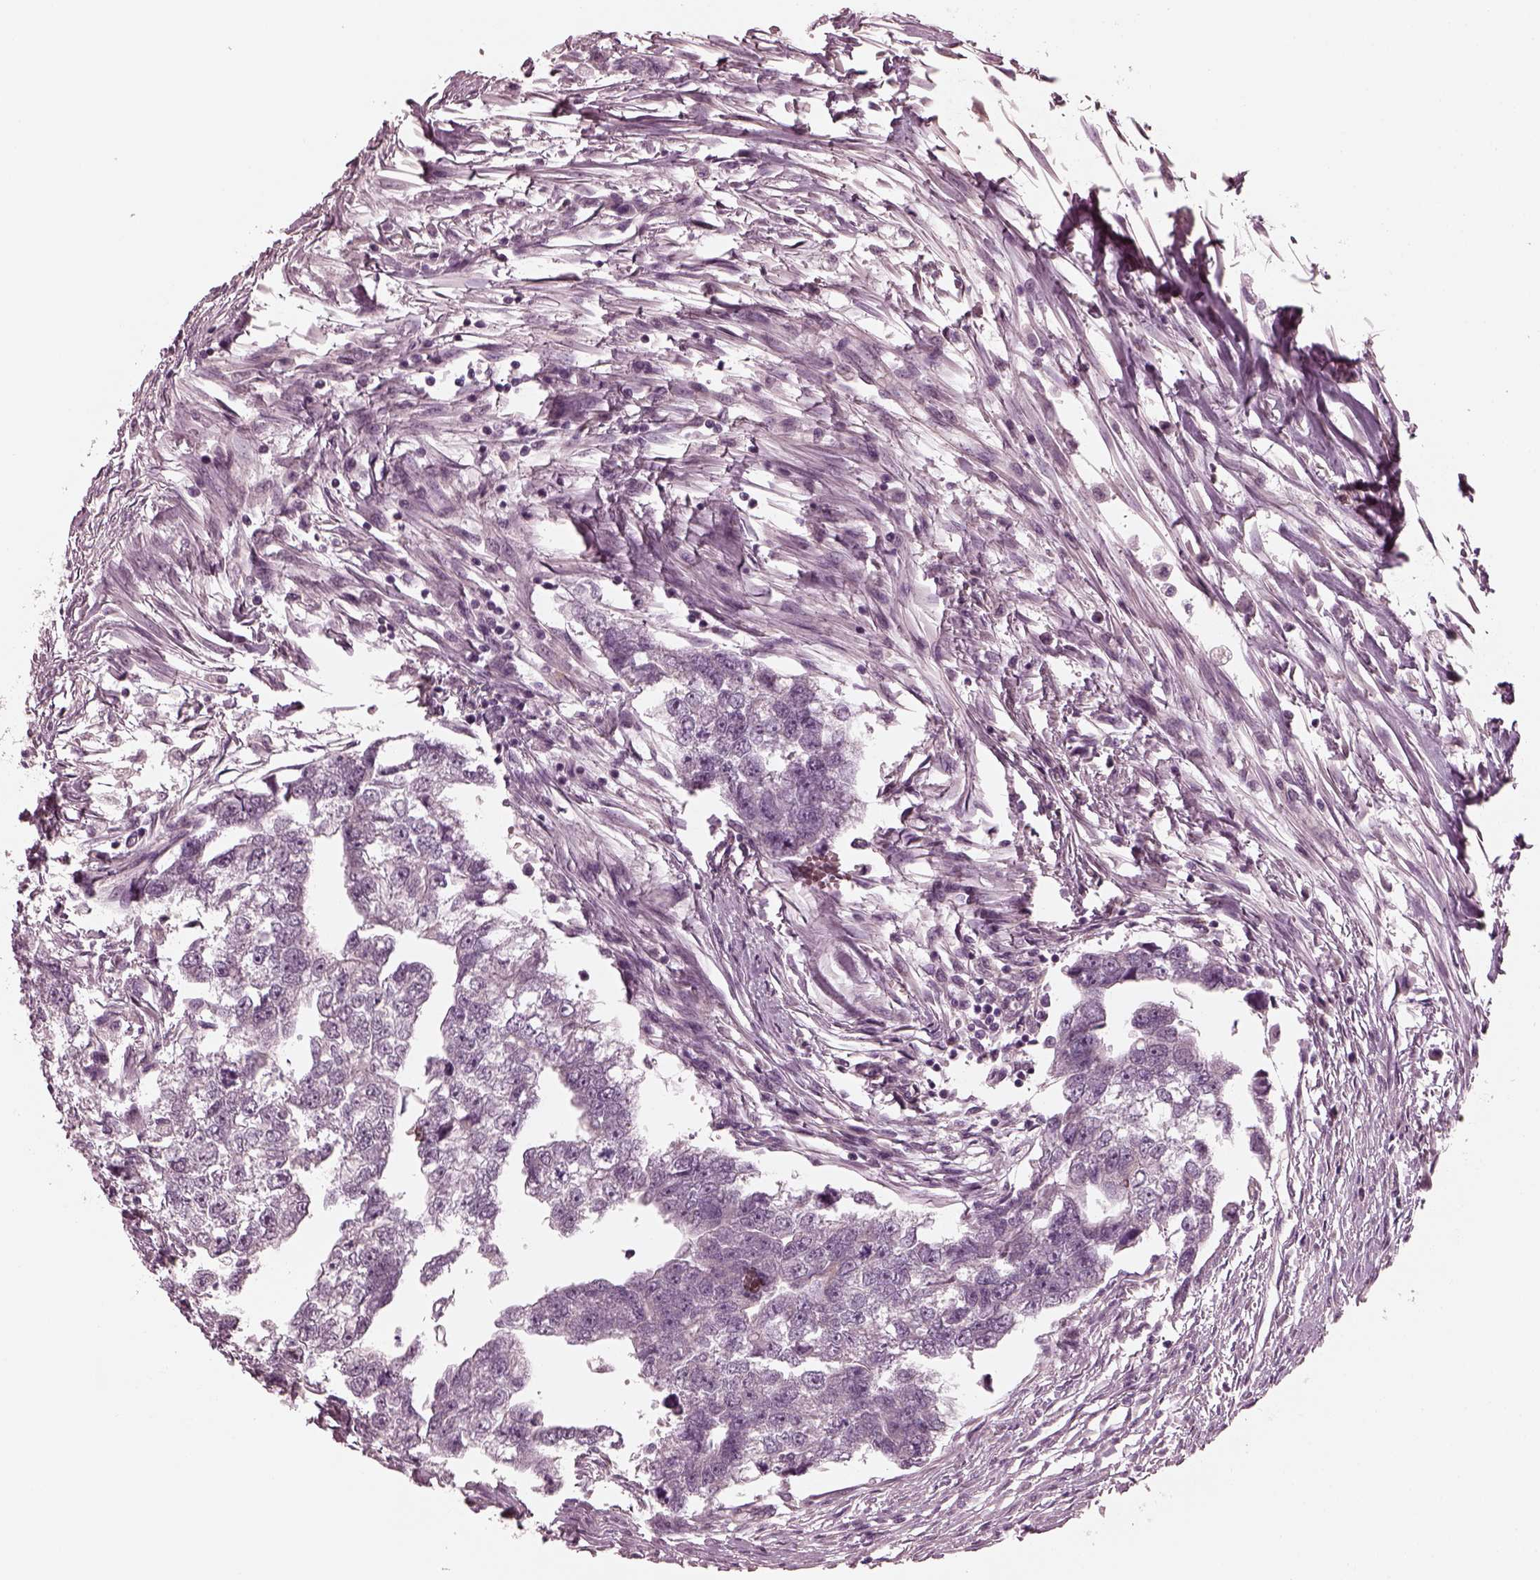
{"staining": {"intensity": "negative", "quantity": "none", "location": "none"}, "tissue": "testis cancer", "cell_type": "Tumor cells", "image_type": "cancer", "snomed": [{"axis": "morphology", "description": "Carcinoma, Embryonal, NOS"}, {"axis": "morphology", "description": "Teratoma, malignant, NOS"}, {"axis": "topography", "description": "Testis"}], "caption": "Immunohistochemical staining of human testis malignant teratoma demonstrates no significant positivity in tumor cells. (Stains: DAB IHC with hematoxylin counter stain, Microscopy: brightfield microscopy at high magnification).", "gene": "KIF6", "patient": {"sex": "male", "age": 44}}